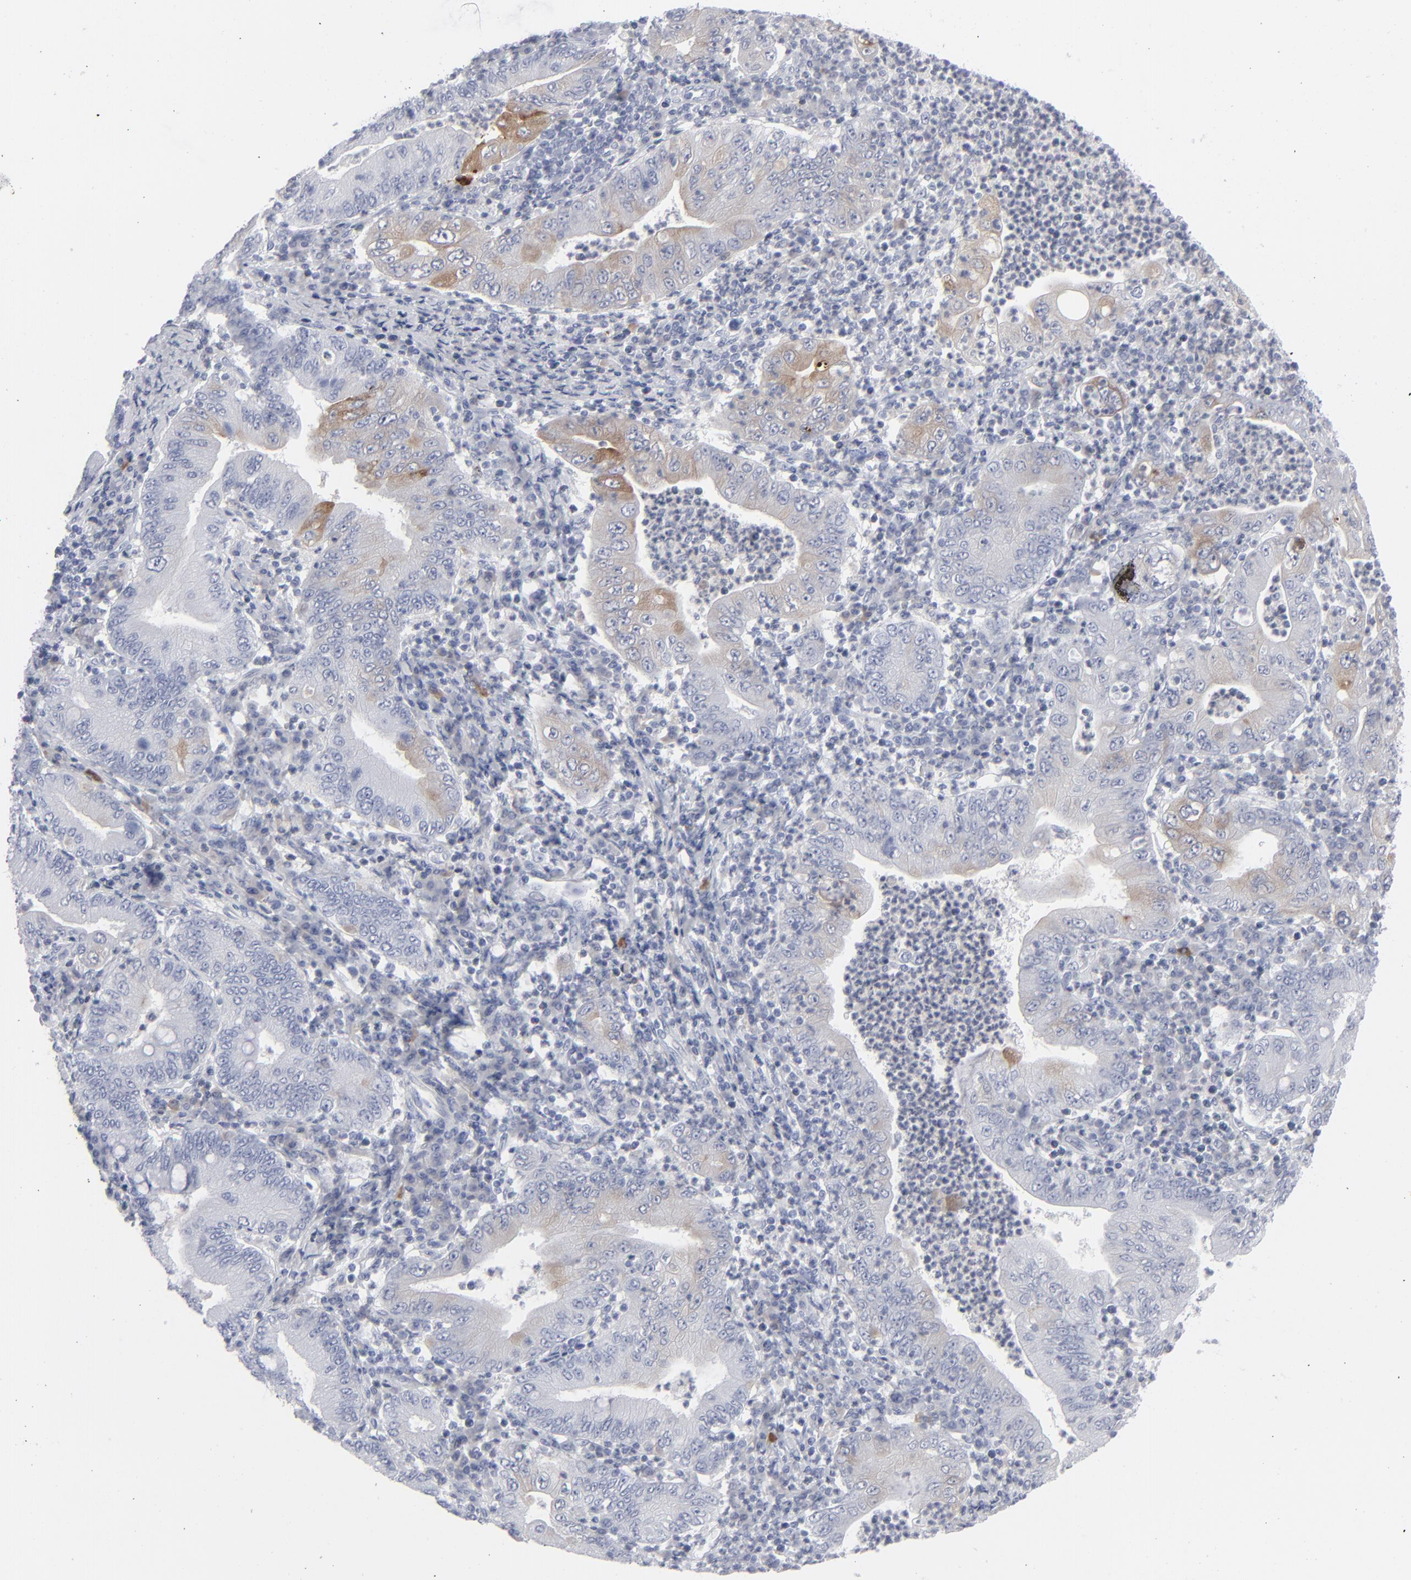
{"staining": {"intensity": "strong", "quantity": "<25%", "location": "cytoplasmic/membranous"}, "tissue": "stomach cancer", "cell_type": "Tumor cells", "image_type": "cancer", "snomed": [{"axis": "morphology", "description": "Normal tissue, NOS"}, {"axis": "morphology", "description": "Adenocarcinoma, NOS"}, {"axis": "topography", "description": "Esophagus"}, {"axis": "topography", "description": "Stomach, upper"}, {"axis": "topography", "description": "Peripheral nerve tissue"}], "caption": "Protein staining demonstrates strong cytoplasmic/membranous positivity in approximately <25% of tumor cells in stomach cancer.", "gene": "MSLN", "patient": {"sex": "male", "age": 62}}